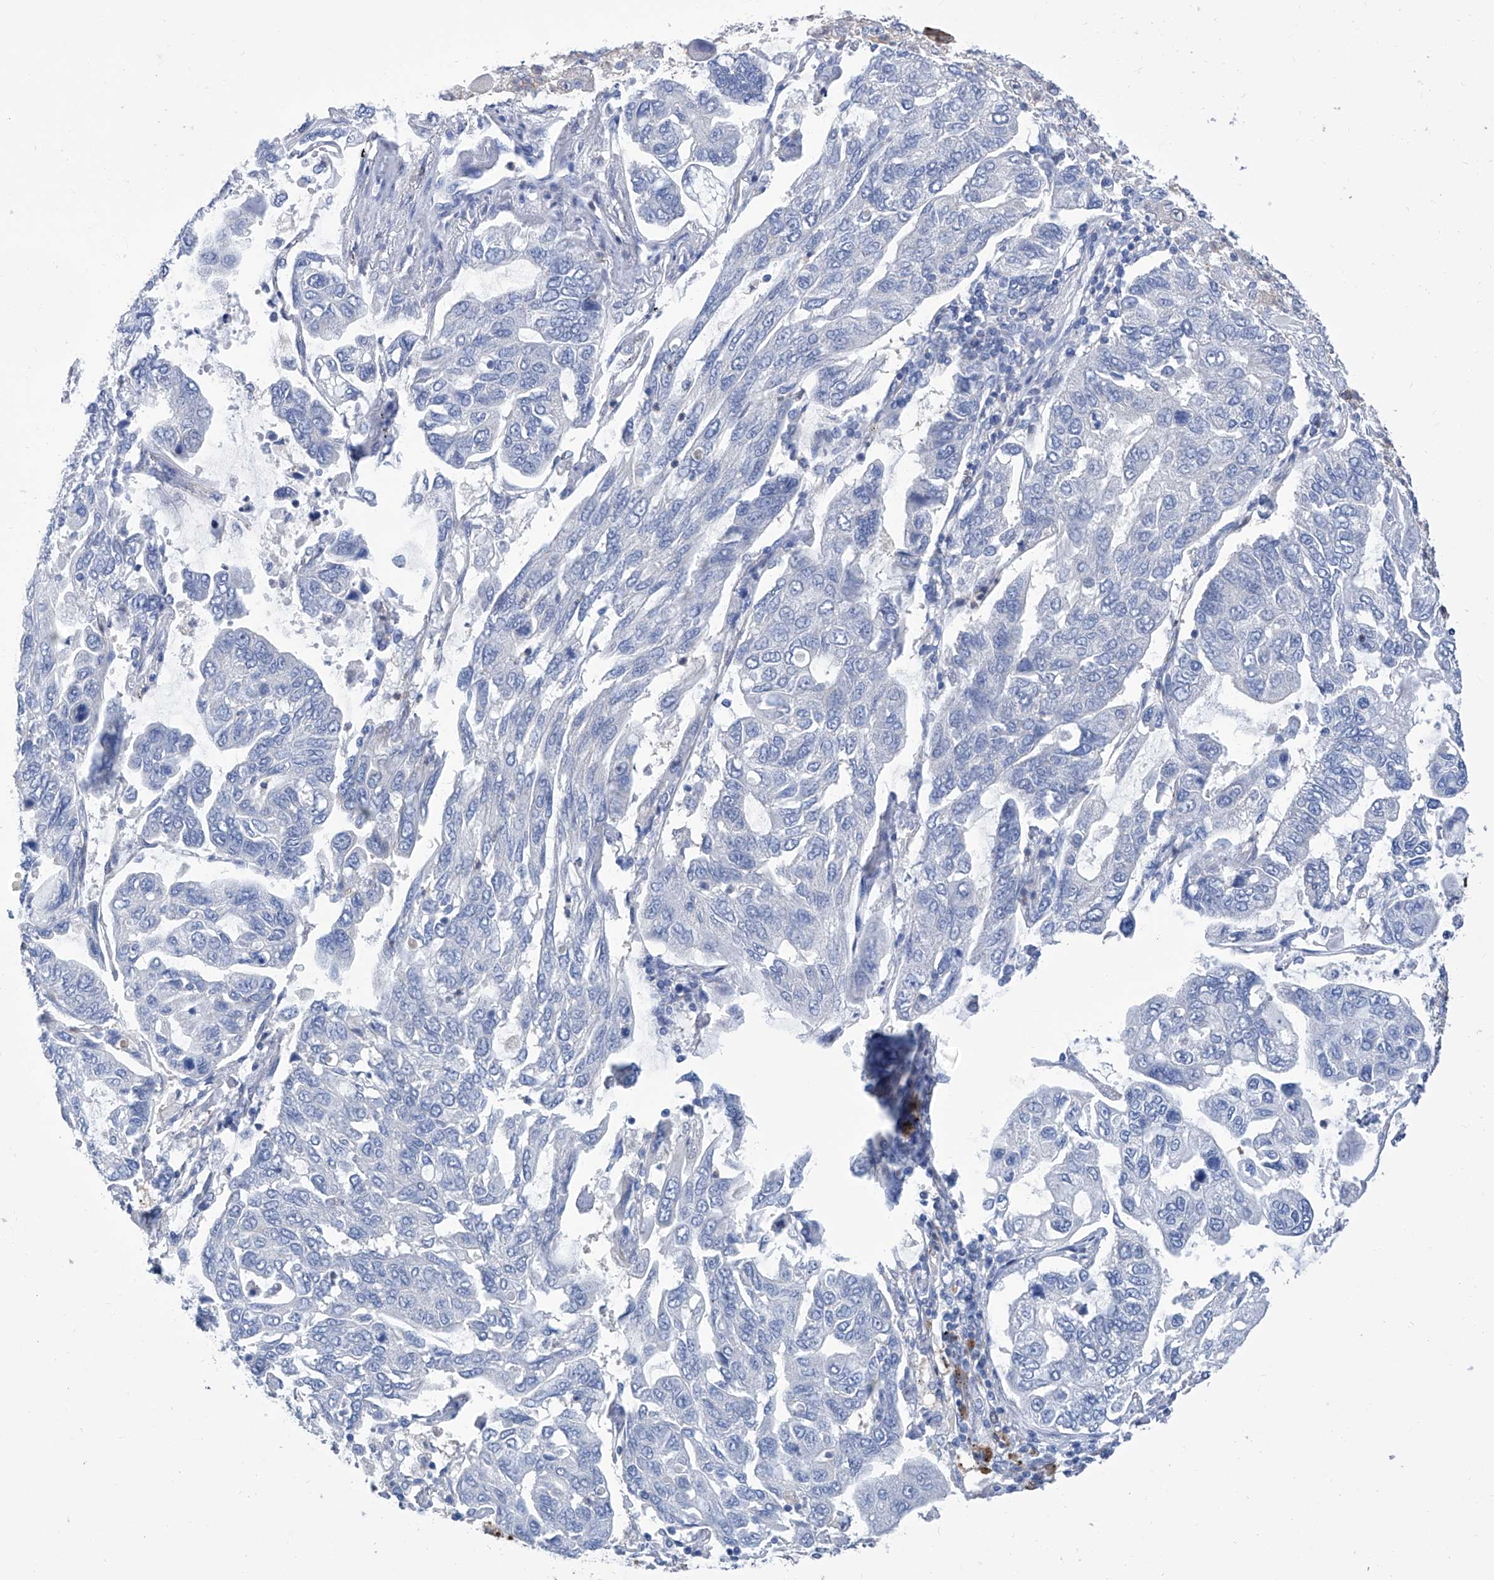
{"staining": {"intensity": "negative", "quantity": "none", "location": "none"}, "tissue": "lung cancer", "cell_type": "Tumor cells", "image_type": "cancer", "snomed": [{"axis": "morphology", "description": "Adenocarcinoma, NOS"}, {"axis": "topography", "description": "Lung"}], "caption": "This micrograph is of lung cancer (adenocarcinoma) stained with IHC to label a protein in brown with the nuclei are counter-stained blue. There is no positivity in tumor cells.", "gene": "IMPA2", "patient": {"sex": "male", "age": 64}}